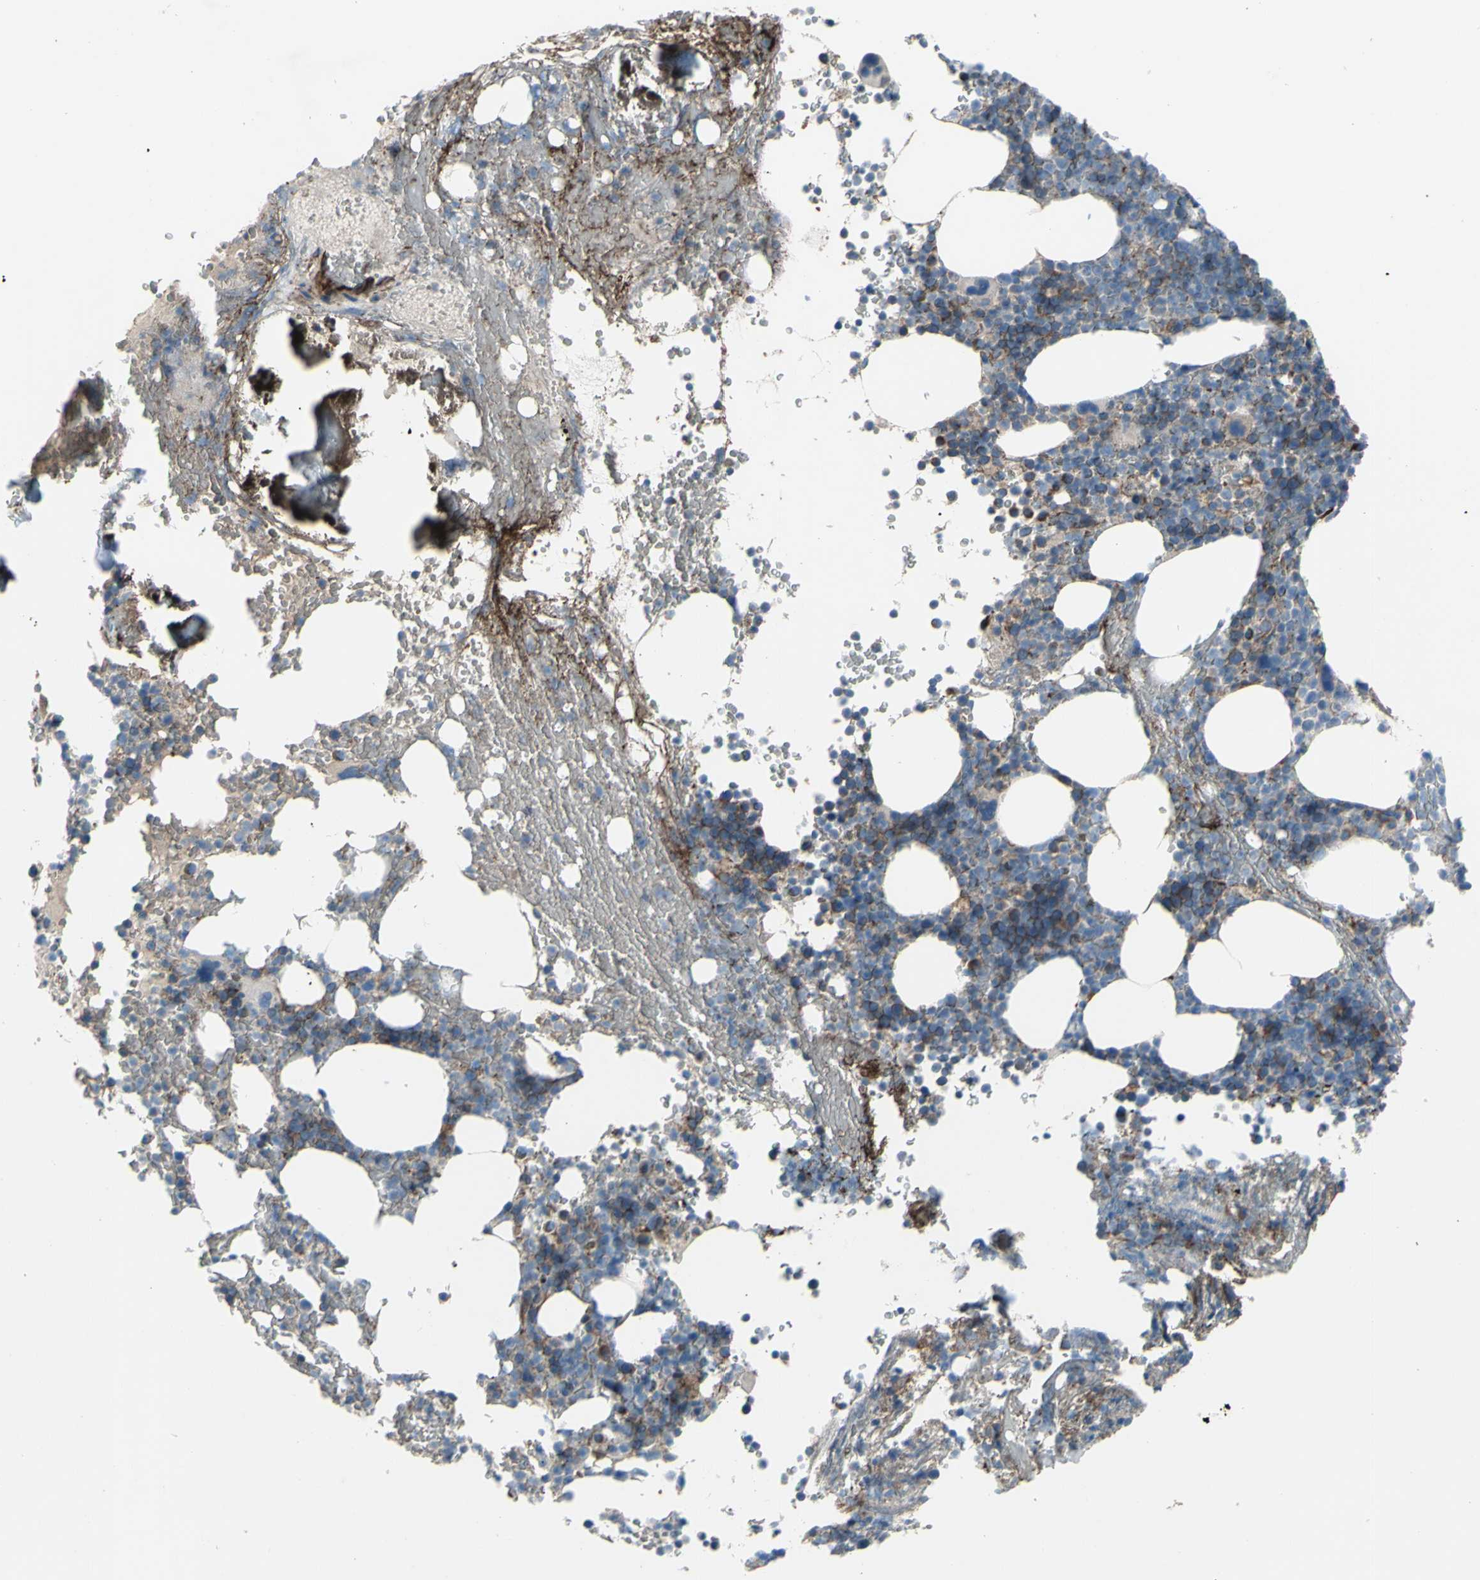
{"staining": {"intensity": "weak", "quantity": "25%-75%", "location": "cytoplasmic/membranous"}, "tissue": "bone marrow", "cell_type": "Hematopoietic cells", "image_type": "normal", "snomed": [{"axis": "morphology", "description": "Normal tissue, NOS"}, {"axis": "topography", "description": "Bone marrow"}], "caption": "Bone marrow stained with DAB (3,3'-diaminobenzidine) IHC demonstrates low levels of weak cytoplasmic/membranous positivity in about 25%-75% of hematopoietic cells.", "gene": "EMC7", "patient": {"sex": "female", "age": 66}}